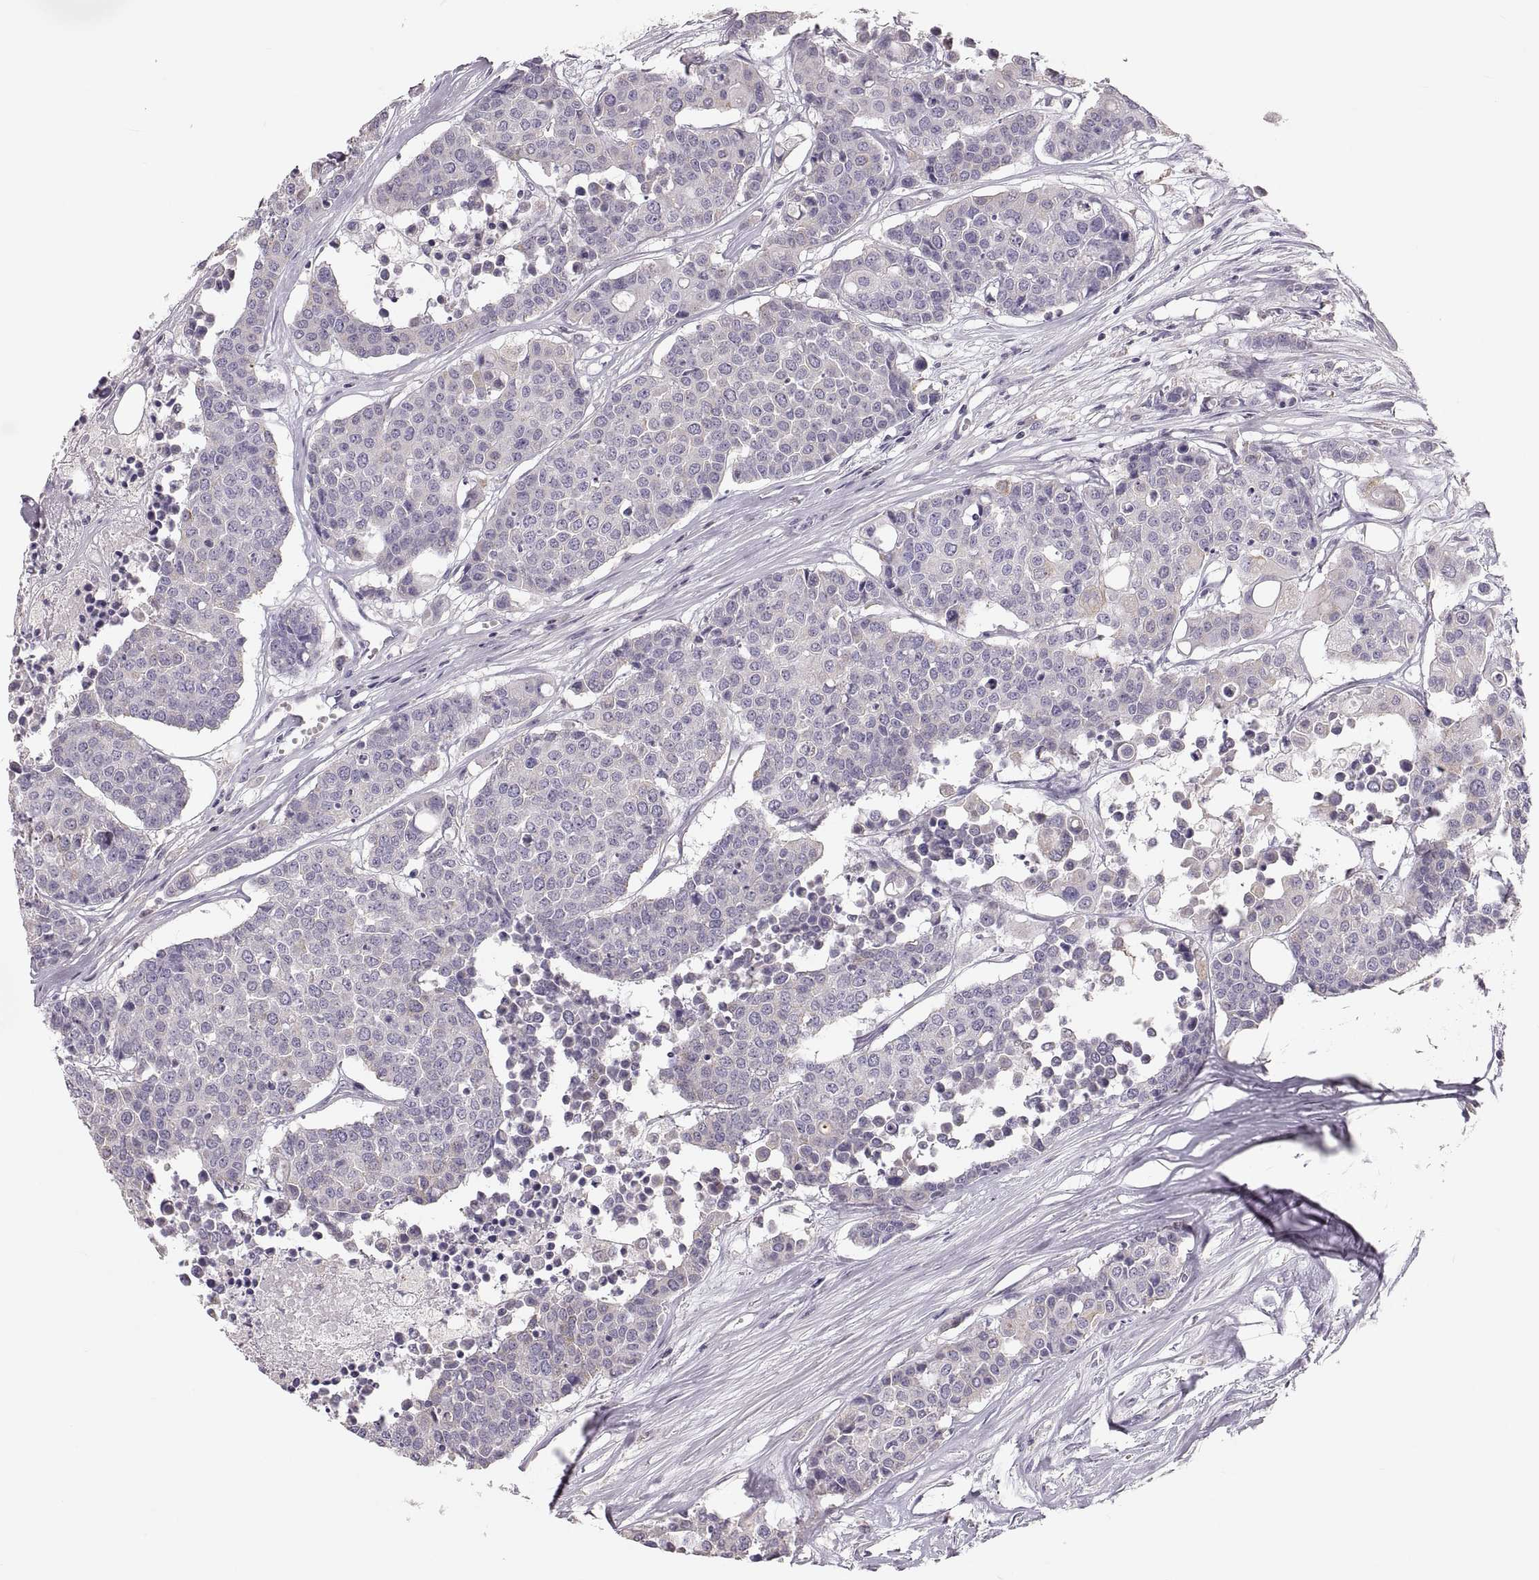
{"staining": {"intensity": "negative", "quantity": "none", "location": "none"}, "tissue": "carcinoid", "cell_type": "Tumor cells", "image_type": "cancer", "snomed": [{"axis": "morphology", "description": "Carcinoid, malignant, NOS"}, {"axis": "topography", "description": "Colon"}], "caption": "Tumor cells show no significant protein staining in malignant carcinoid.", "gene": "RUNDC3A", "patient": {"sex": "male", "age": 81}}